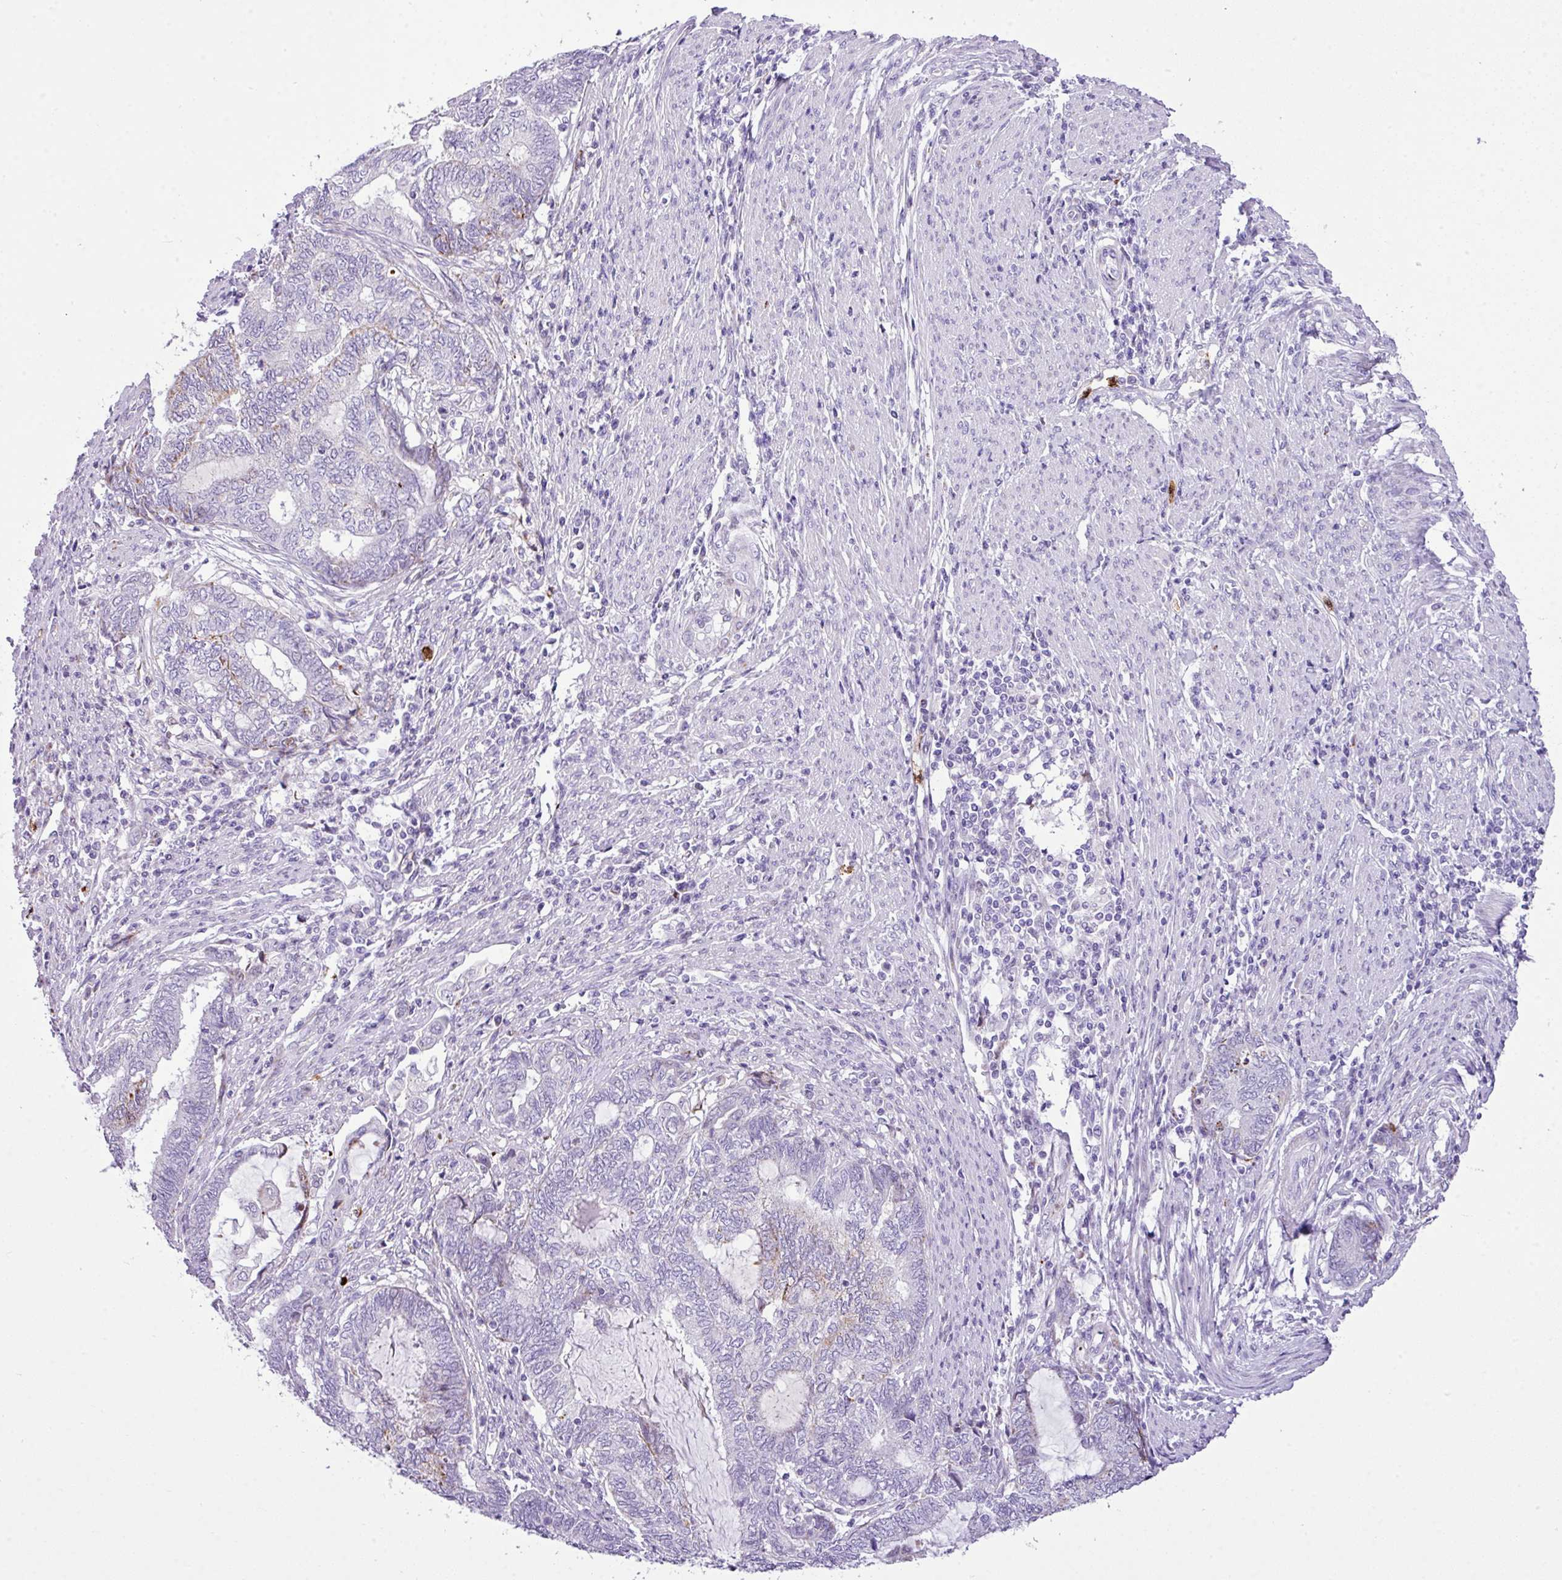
{"staining": {"intensity": "weak", "quantity": "<25%", "location": "cytoplasmic/membranous"}, "tissue": "endometrial cancer", "cell_type": "Tumor cells", "image_type": "cancer", "snomed": [{"axis": "morphology", "description": "Adenocarcinoma, NOS"}, {"axis": "topography", "description": "Uterus"}, {"axis": "topography", "description": "Endometrium"}], "caption": "Protein analysis of endometrial adenocarcinoma shows no significant positivity in tumor cells. (Brightfield microscopy of DAB immunohistochemistry at high magnification).", "gene": "RCAN2", "patient": {"sex": "female", "age": 70}}